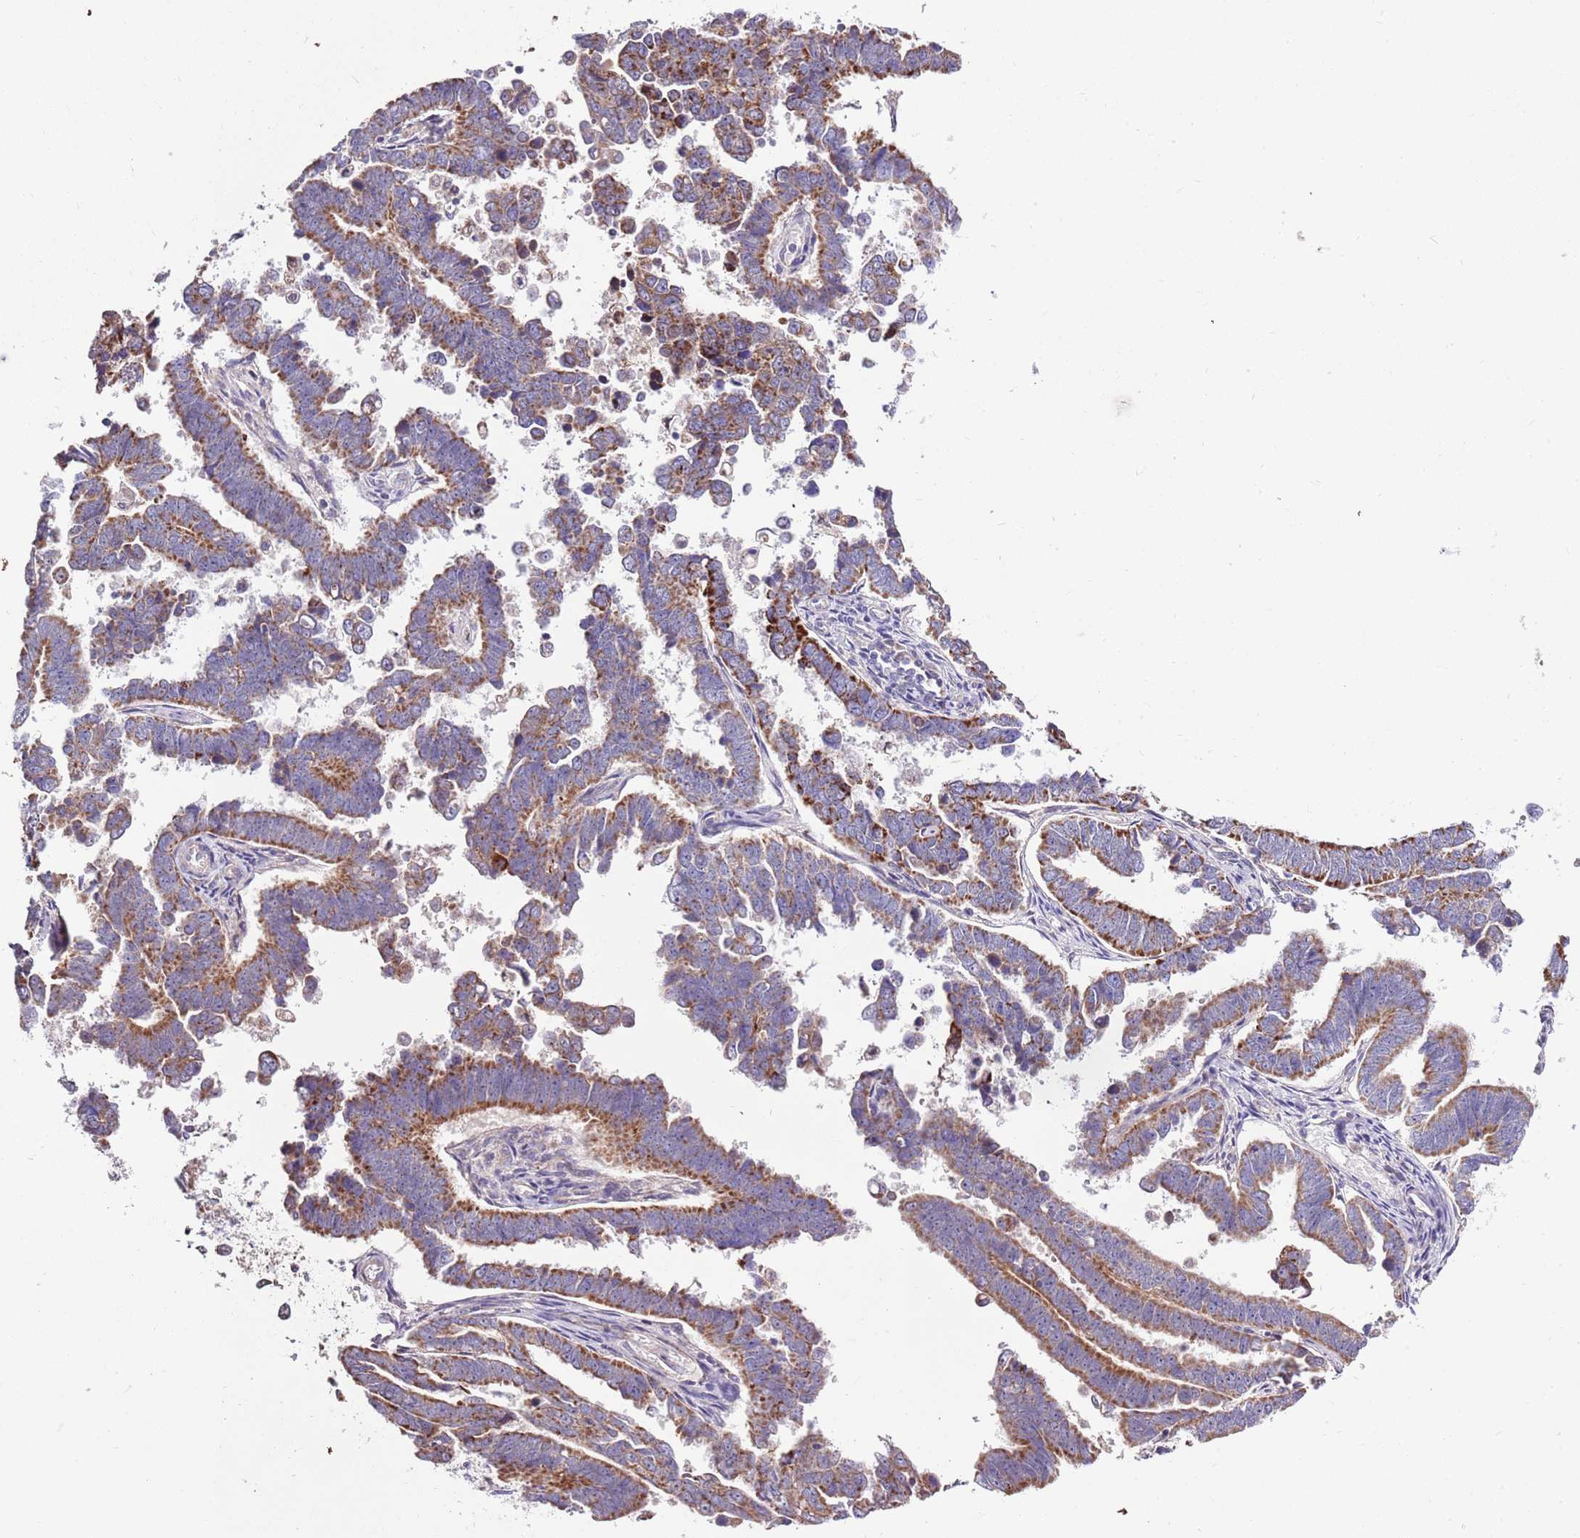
{"staining": {"intensity": "moderate", "quantity": ">75%", "location": "cytoplasmic/membranous"}, "tissue": "endometrial cancer", "cell_type": "Tumor cells", "image_type": "cancer", "snomed": [{"axis": "morphology", "description": "Adenocarcinoma, NOS"}, {"axis": "topography", "description": "Endometrium"}], "caption": "Tumor cells demonstrate medium levels of moderate cytoplasmic/membranous positivity in about >75% of cells in endometrial cancer (adenocarcinoma). (DAB IHC with brightfield microscopy, high magnification).", "gene": "SMG1", "patient": {"sex": "female", "age": 75}}